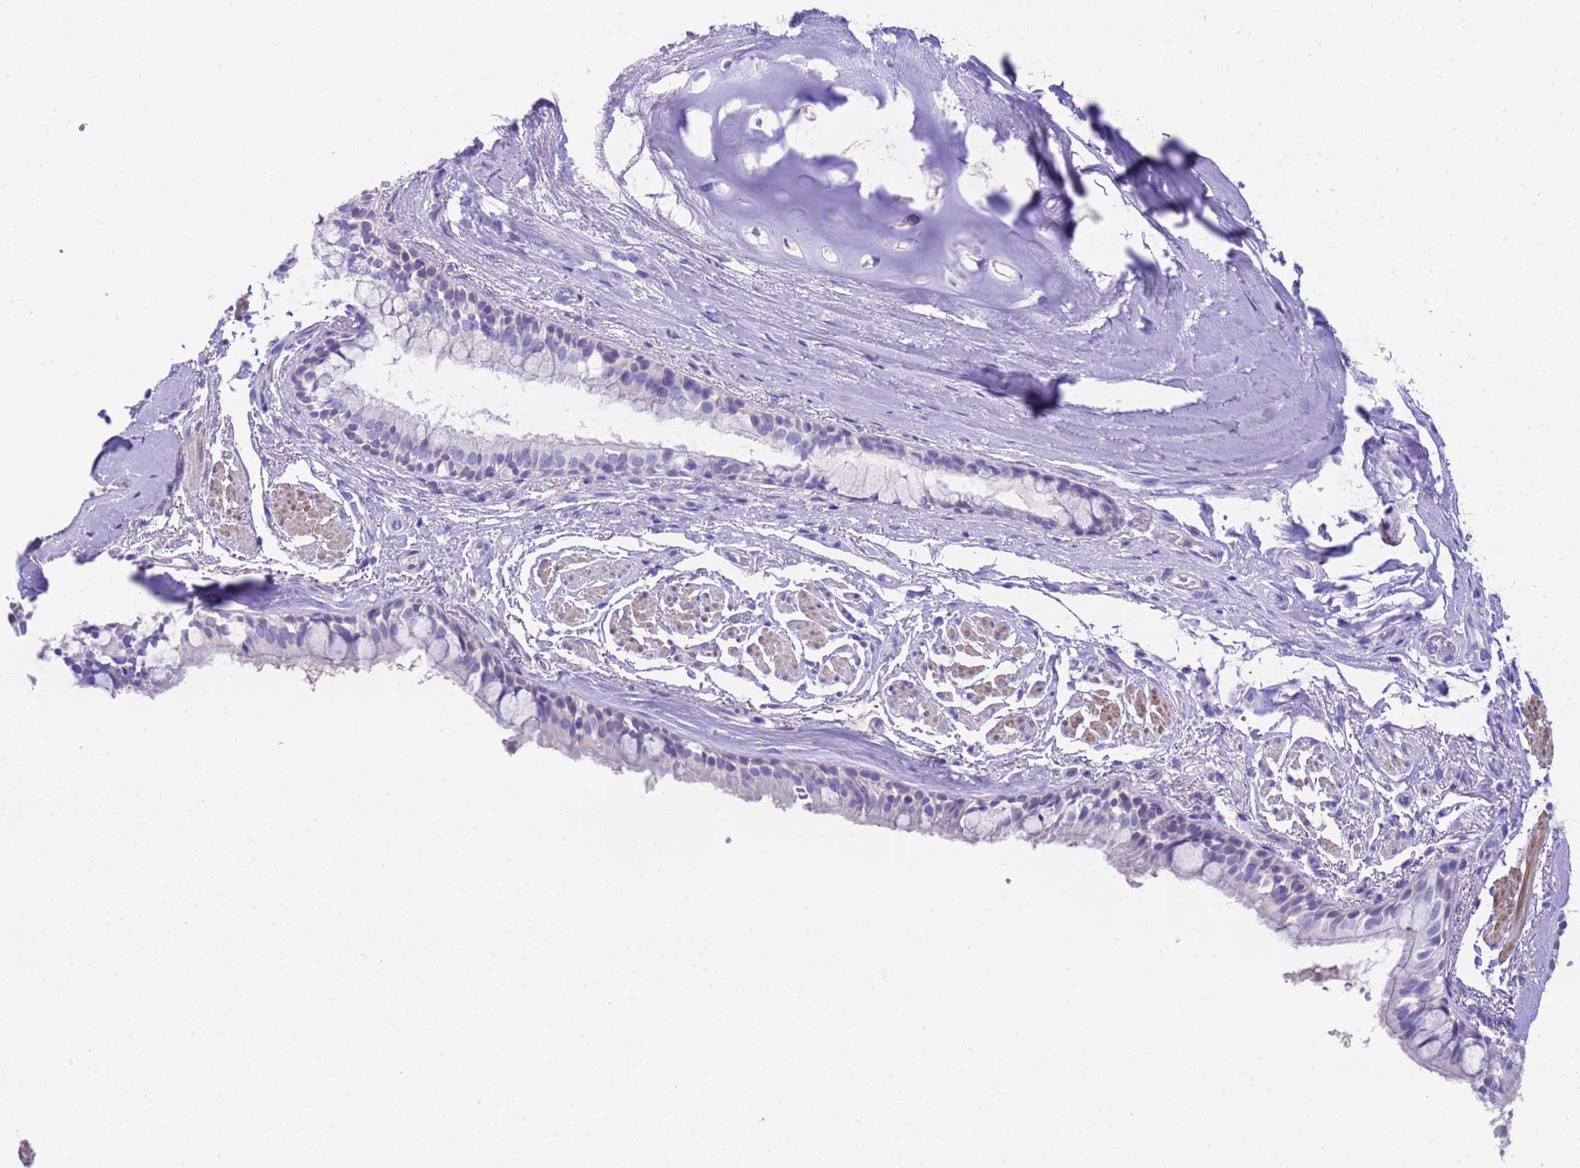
{"staining": {"intensity": "negative", "quantity": "none", "location": "none"}, "tissue": "bronchus", "cell_type": "Respiratory epithelial cells", "image_type": "normal", "snomed": [{"axis": "morphology", "description": "Normal tissue, NOS"}, {"axis": "topography", "description": "Bronchus"}], "caption": "Immunohistochemical staining of benign bronchus reveals no significant positivity in respiratory epithelial cells.", "gene": "USP38", "patient": {"sex": "male", "age": 70}}